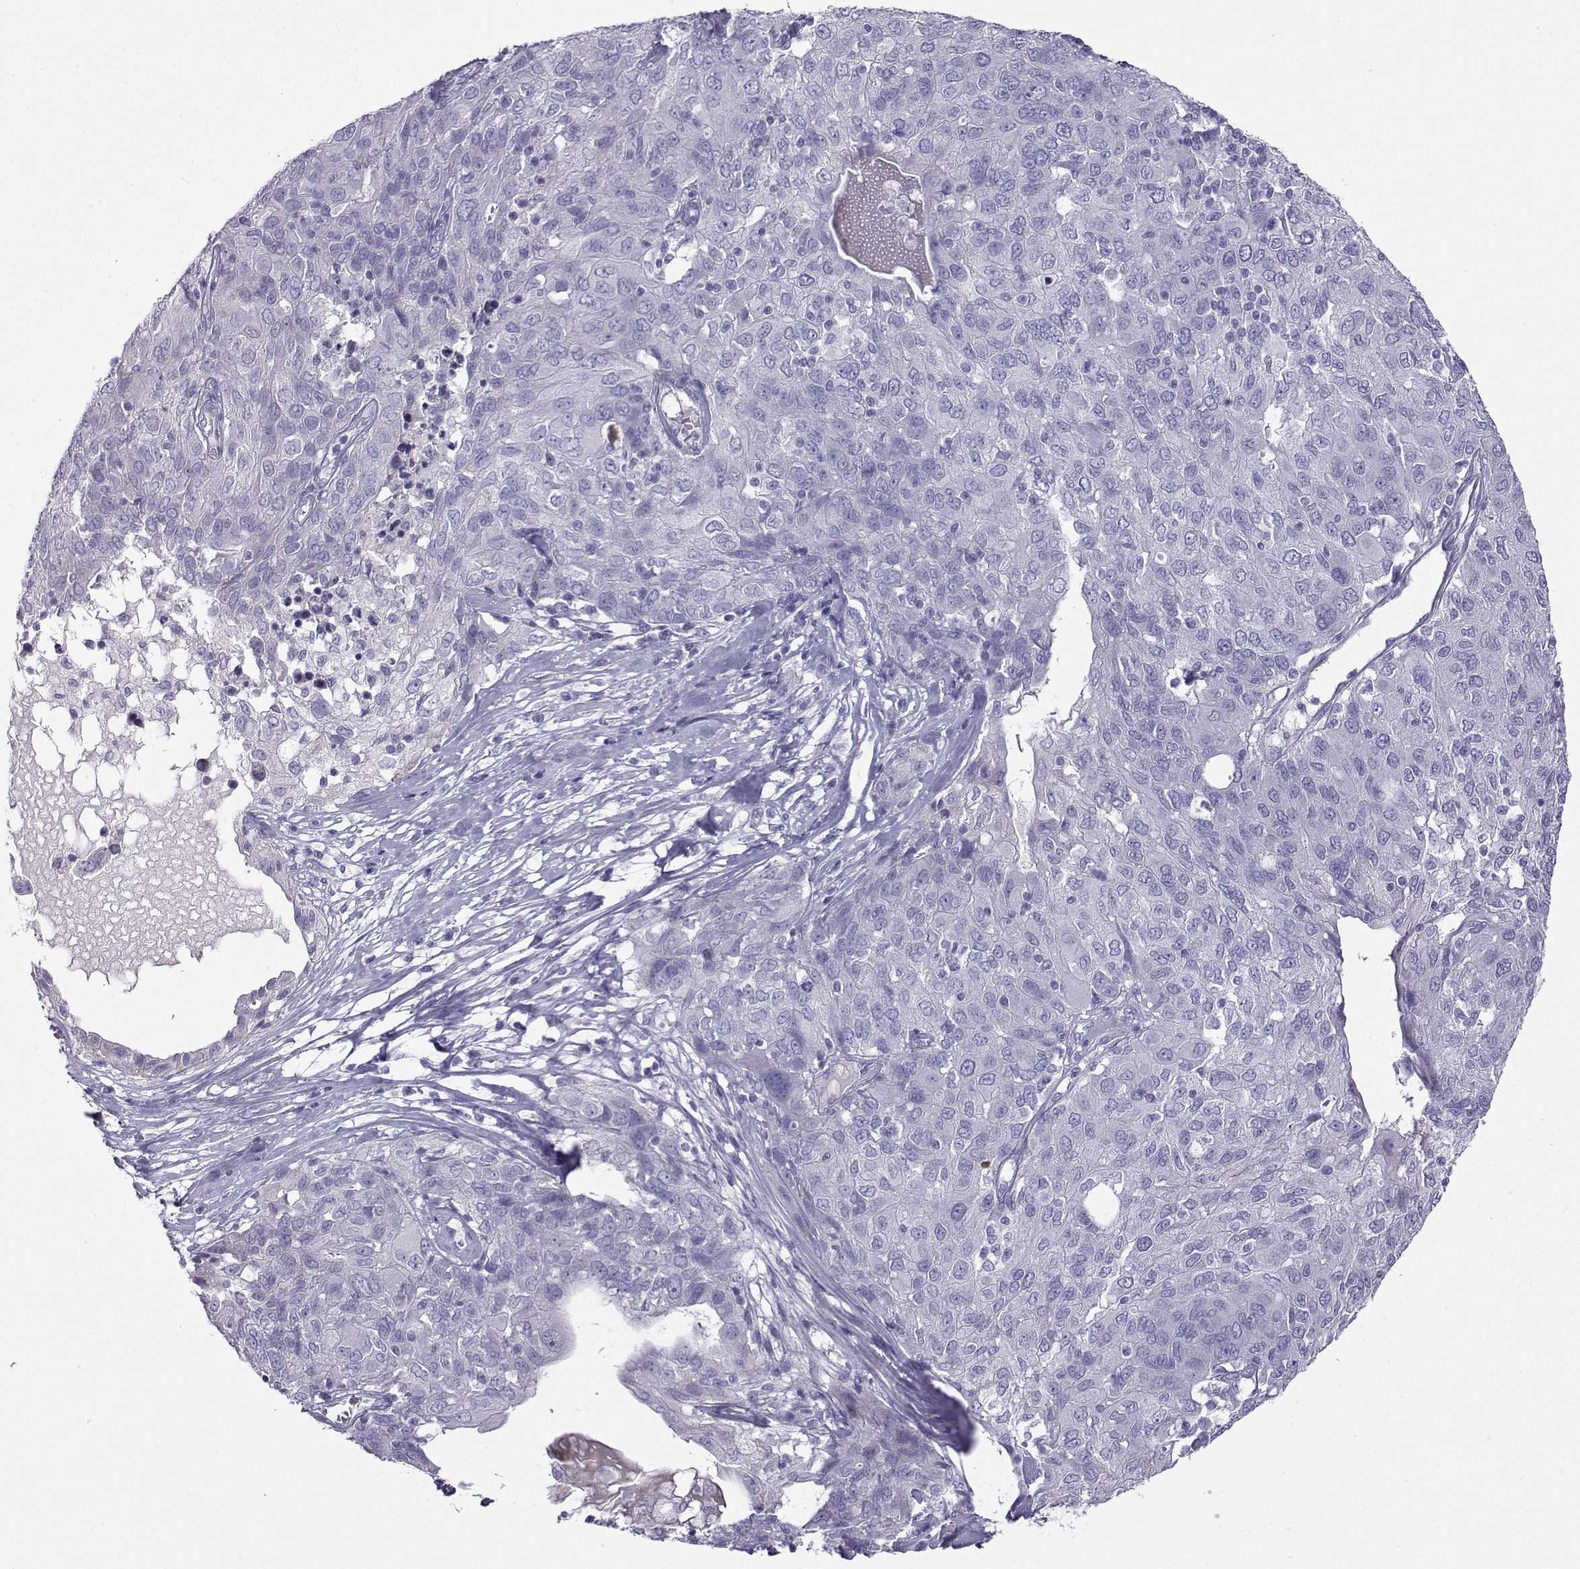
{"staining": {"intensity": "negative", "quantity": "none", "location": "none"}, "tissue": "ovarian cancer", "cell_type": "Tumor cells", "image_type": "cancer", "snomed": [{"axis": "morphology", "description": "Carcinoma, endometroid"}, {"axis": "topography", "description": "Ovary"}], "caption": "A micrograph of ovarian cancer stained for a protein demonstrates no brown staining in tumor cells.", "gene": "FBXO24", "patient": {"sex": "female", "age": 50}}